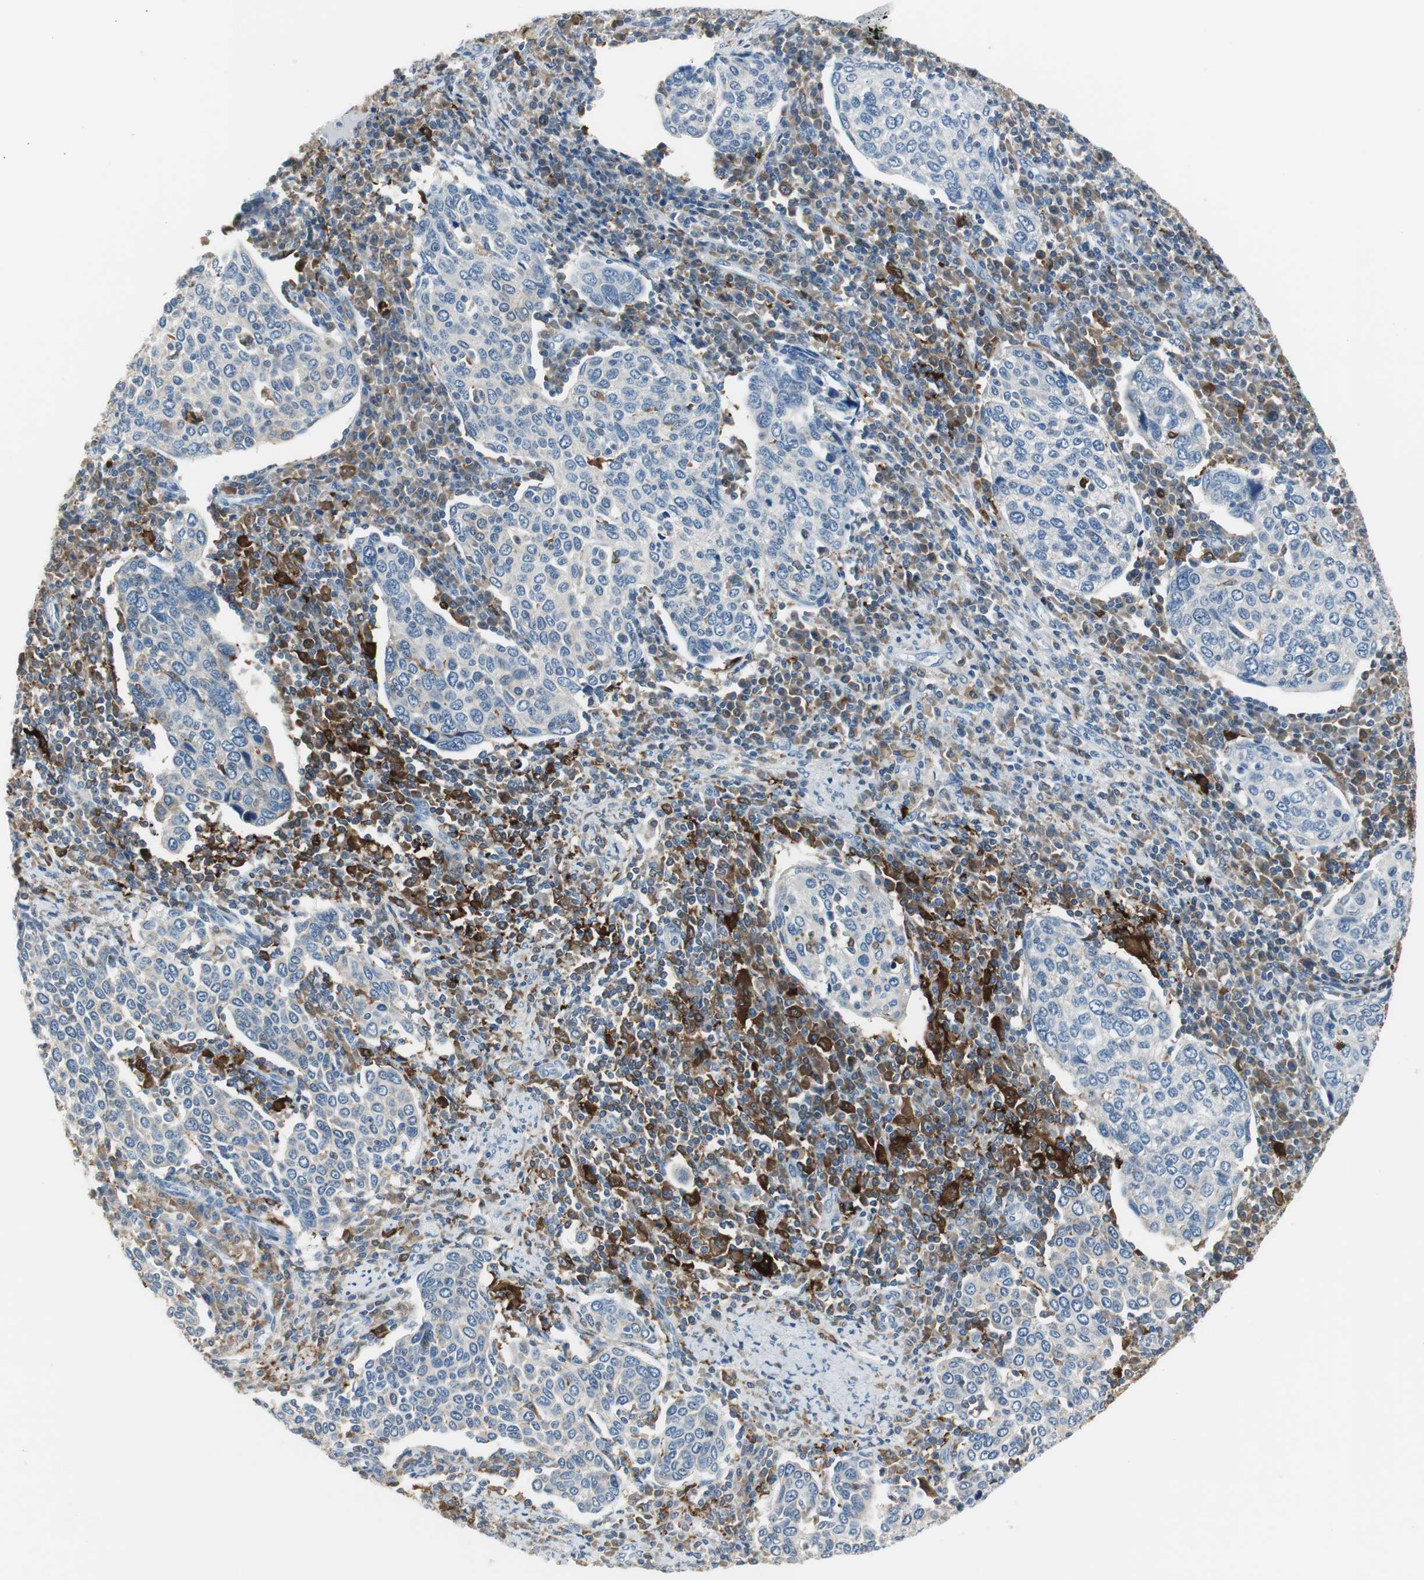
{"staining": {"intensity": "negative", "quantity": "none", "location": "none"}, "tissue": "cervical cancer", "cell_type": "Tumor cells", "image_type": "cancer", "snomed": [{"axis": "morphology", "description": "Squamous cell carcinoma, NOS"}, {"axis": "topography", "description": "Cervix"}], "caption": "High power microscopy histopathology image of an immunohistochemistry histopathology image of squamous cell carcinoma (cervical), revealing no significant positivity in tumor cells. (DAB (3,3'-diaminobenzidine) immunohistochemistry visualized using brightfield microscopy, high magnification).", "gene": "MSTO1", "patient": {"sex": "female", "age": 40}}